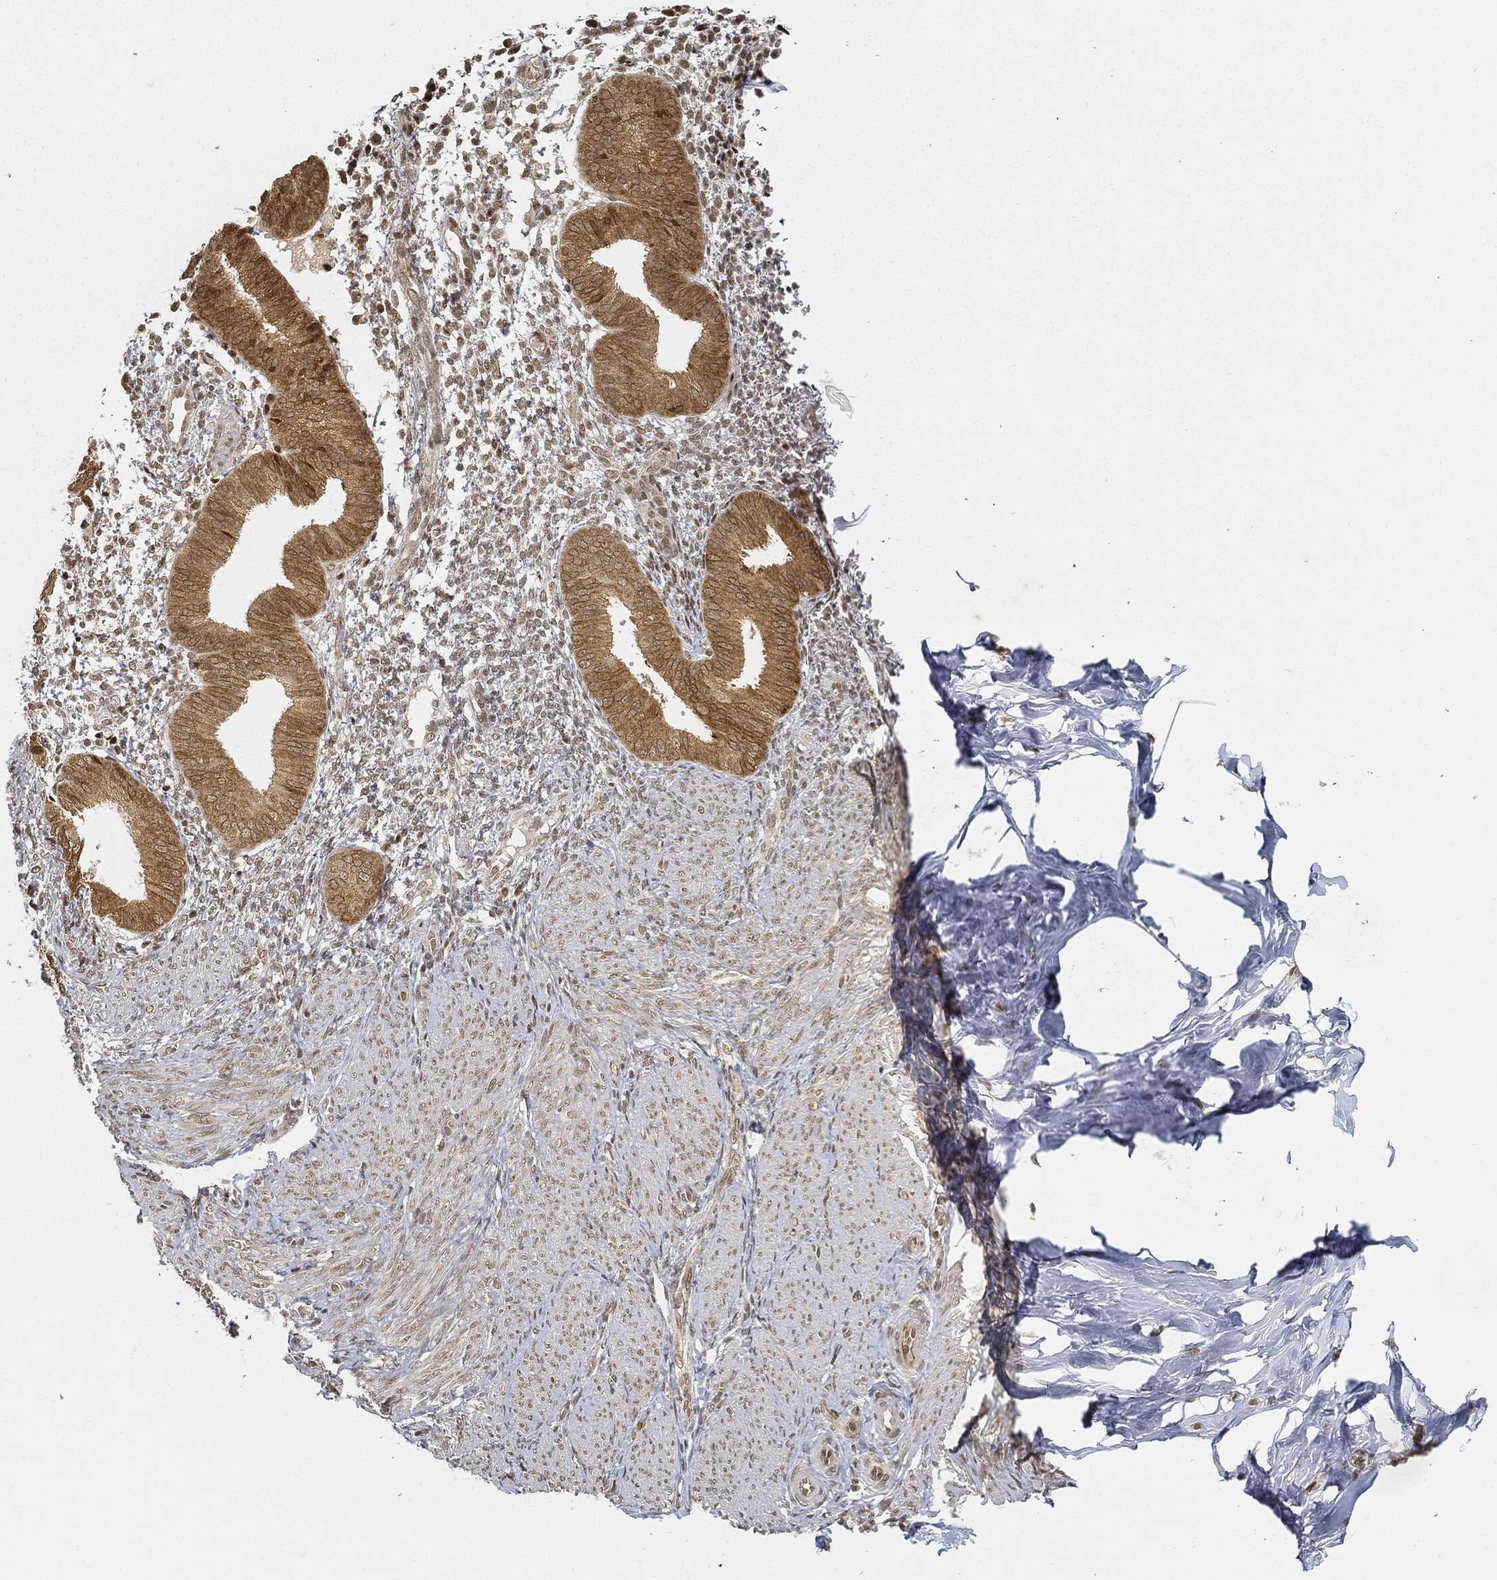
{"staining": {"intensity": "moderate", "quantity": "<25%", "location": "nuclear"}, "tissue": "endometrium", "cell_type": "Cells in endometrial stroma", "image_type": "normal", "snomed": [{"axis": "morphology", "description": "Normal tissue, NOS"}, {"axis": "topography", "description": "Endometrium"}], "caption": "Human endometrium stained with a brown dye exhibits moderate nuclear positive expression in about <25% of cells in endometrial stroma.", "gene": "CIB1", "patient": {"sex": "female", "age": 47}}